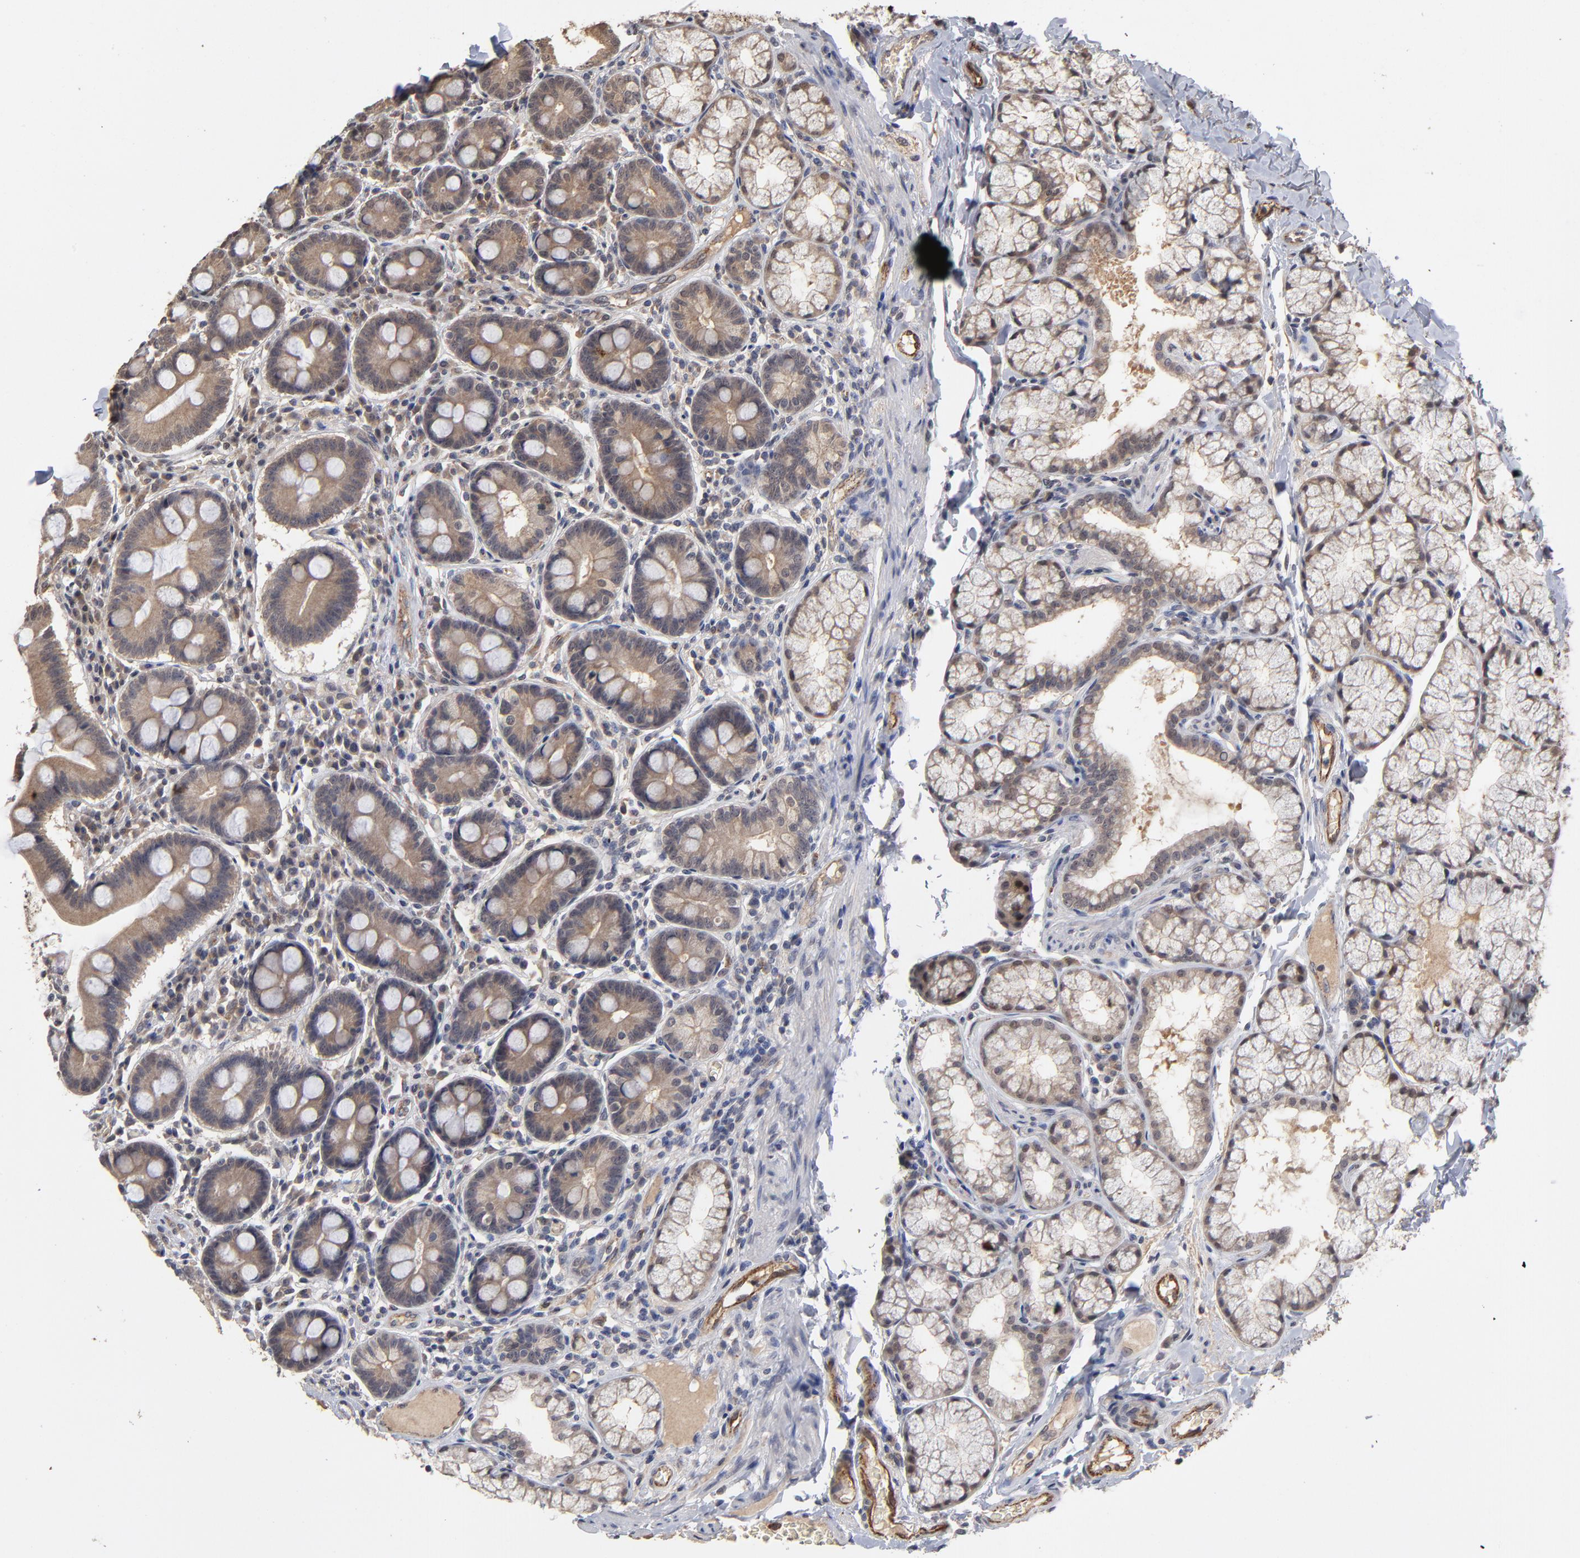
{"staining": {"intensity": "moderate", "quantity": "25%-75%", "location": "cytoplasmic/membranous"}, "tissue": "duodenum", "cell_type": "Glandular cells", "image_type": "normal", "snomed": [{"axis": "morphology", "description": "Normal tissue, NOS"}, {"axis": "topography", "description": "Duodenum"}], "caption": "Normal duodenum displays moderate cytoplasmic/membranous staining in about 25%-75% of glandular cells.", "gene": "ASB8", "patient": {"sex": "male", "age": 50}}